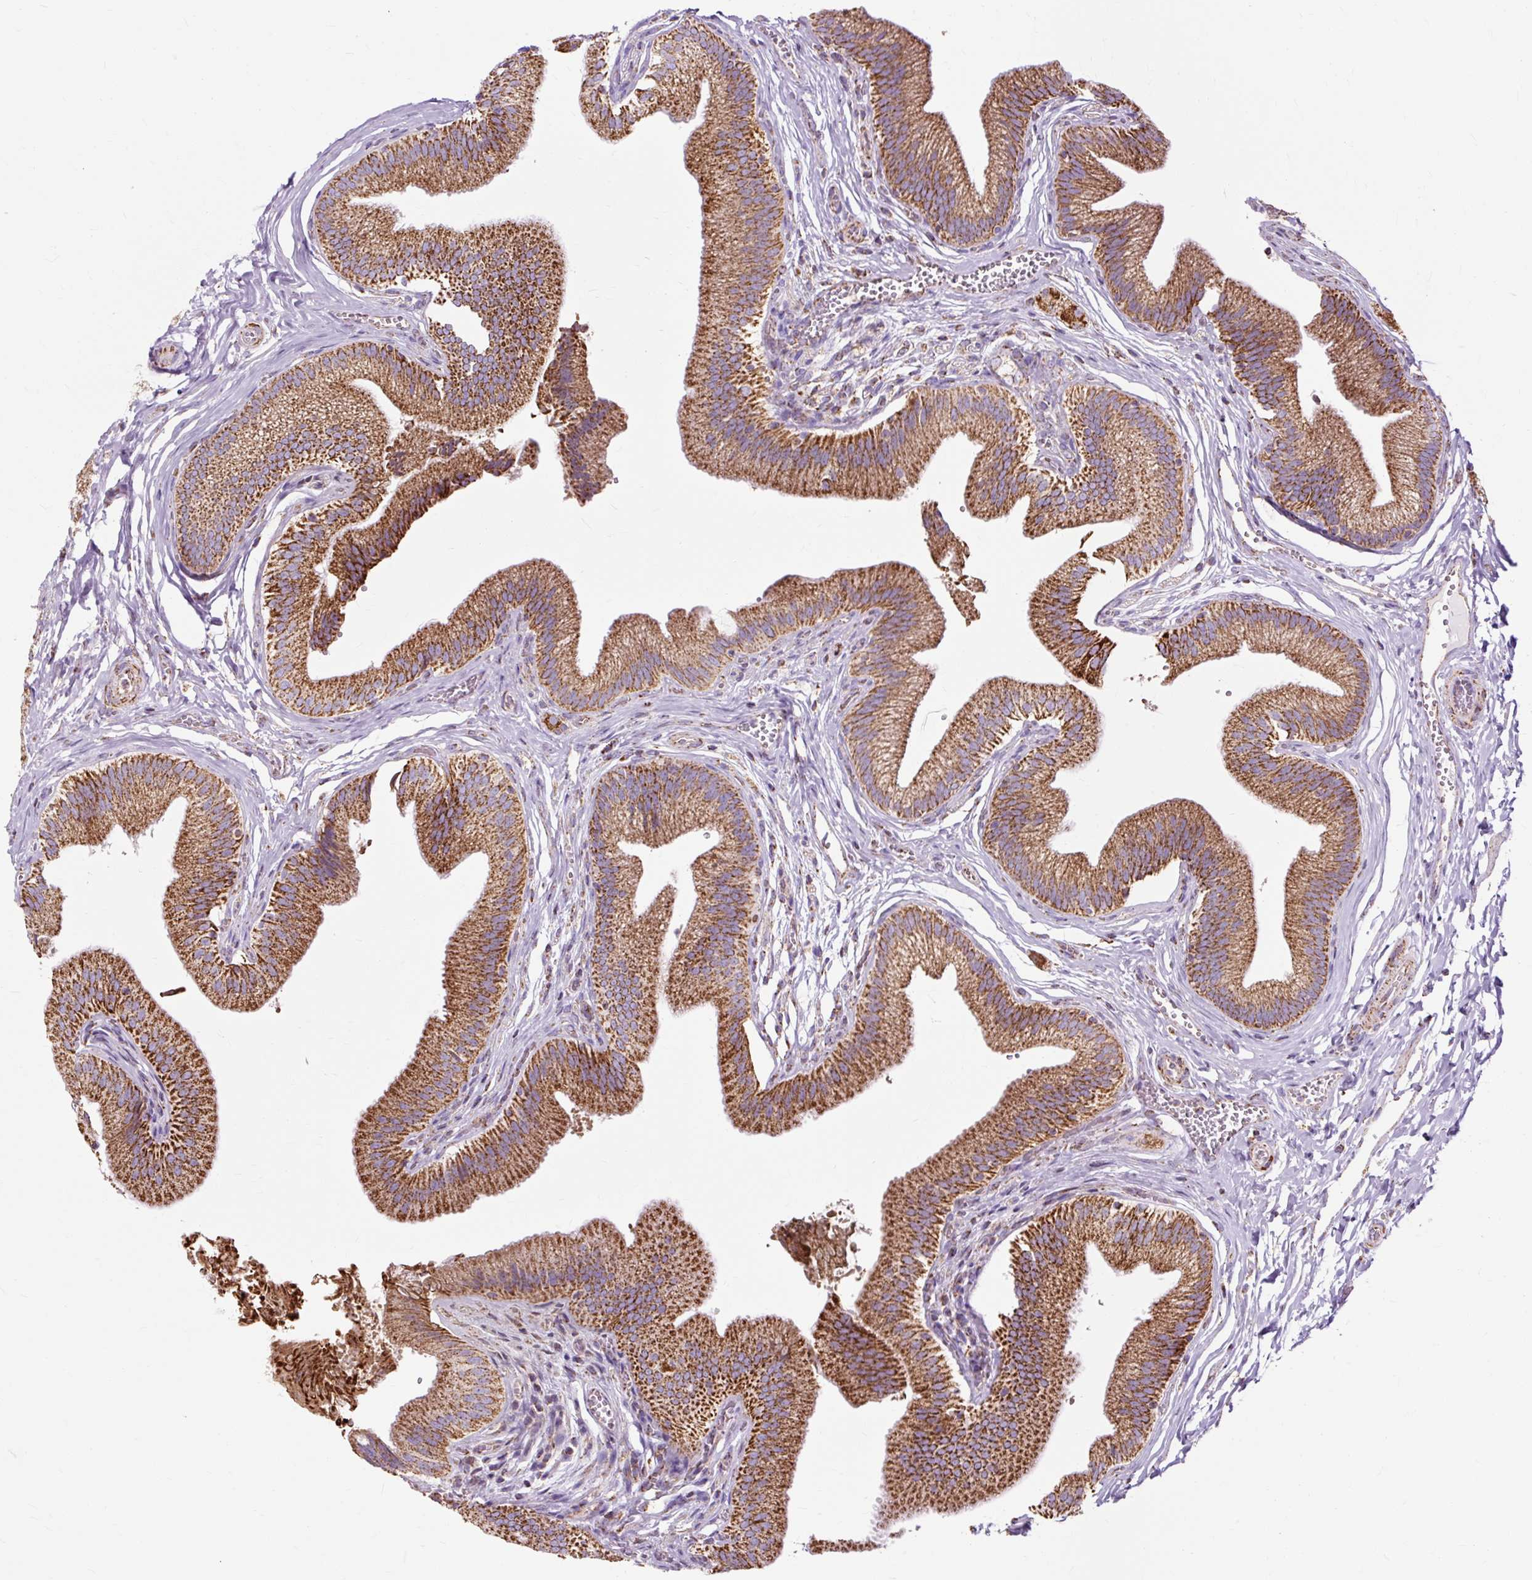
{"staining": {"intensity": "strong", "quantity": ">75%", "location": "cytoplasmic/membranous"}, "tissue": "gallbladder", "cell_type": "Glandular cells", "image_type": "normal", "snomed": [{"axis": "morphology", "description": "Normal tissue, NOS"}, {"axis": "topography", "description": "Gallbladder"}], "caption": "DAB (3,3'-diaminobenzidine) immunohistochemical staining of normal human gallbladder reveals strong cytoplasmic/membranous protein staining in about >75% of glandular cells.", "gene": "DLAT", "patient": {"sex": "male", "age": 17}}